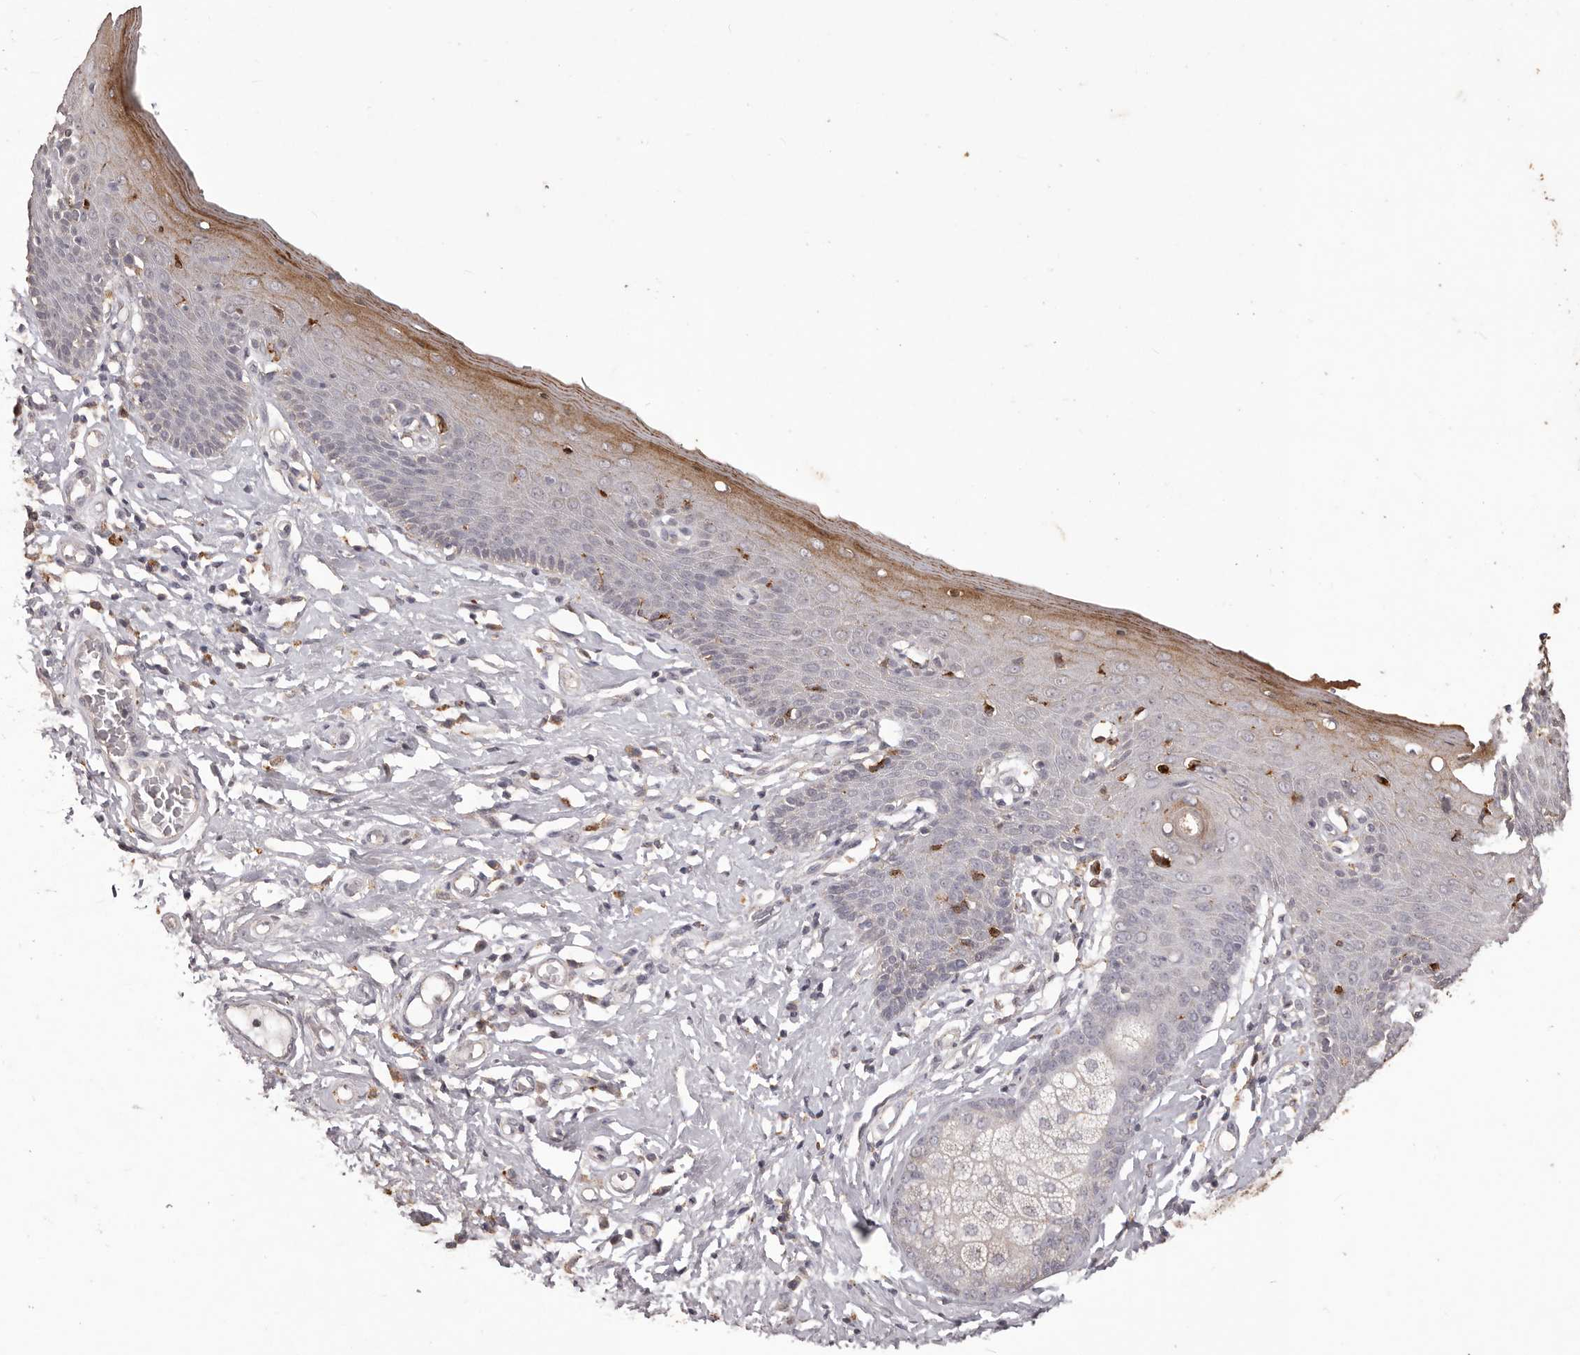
{"staining": {"intensity": "moderate", "quantity": "<25%", "location": "cytoplasmic/membranous"}, "tissue": "skin", "cell_type": "Epidermal cells", "image_type": "normal", "snomed": [{"axis": "morphology", "description": "Normal tissue, NOS"}, {"axis": "topography", "description": "Vulva"}], "caption": "Protein staining by immunohistochemistry exhibits moderate cytoplasmic/membranous positivity in about <25% of epidermal cells in unremarkable skin. The staining is performed using DAB (3,3'-diaminobenzidine) brown chromogen to label protein expression. The nuclei are counter-stained blue using hematoxylin.", "gene": "PRSS27", "patient": {"sex": "female", "age": 66}}